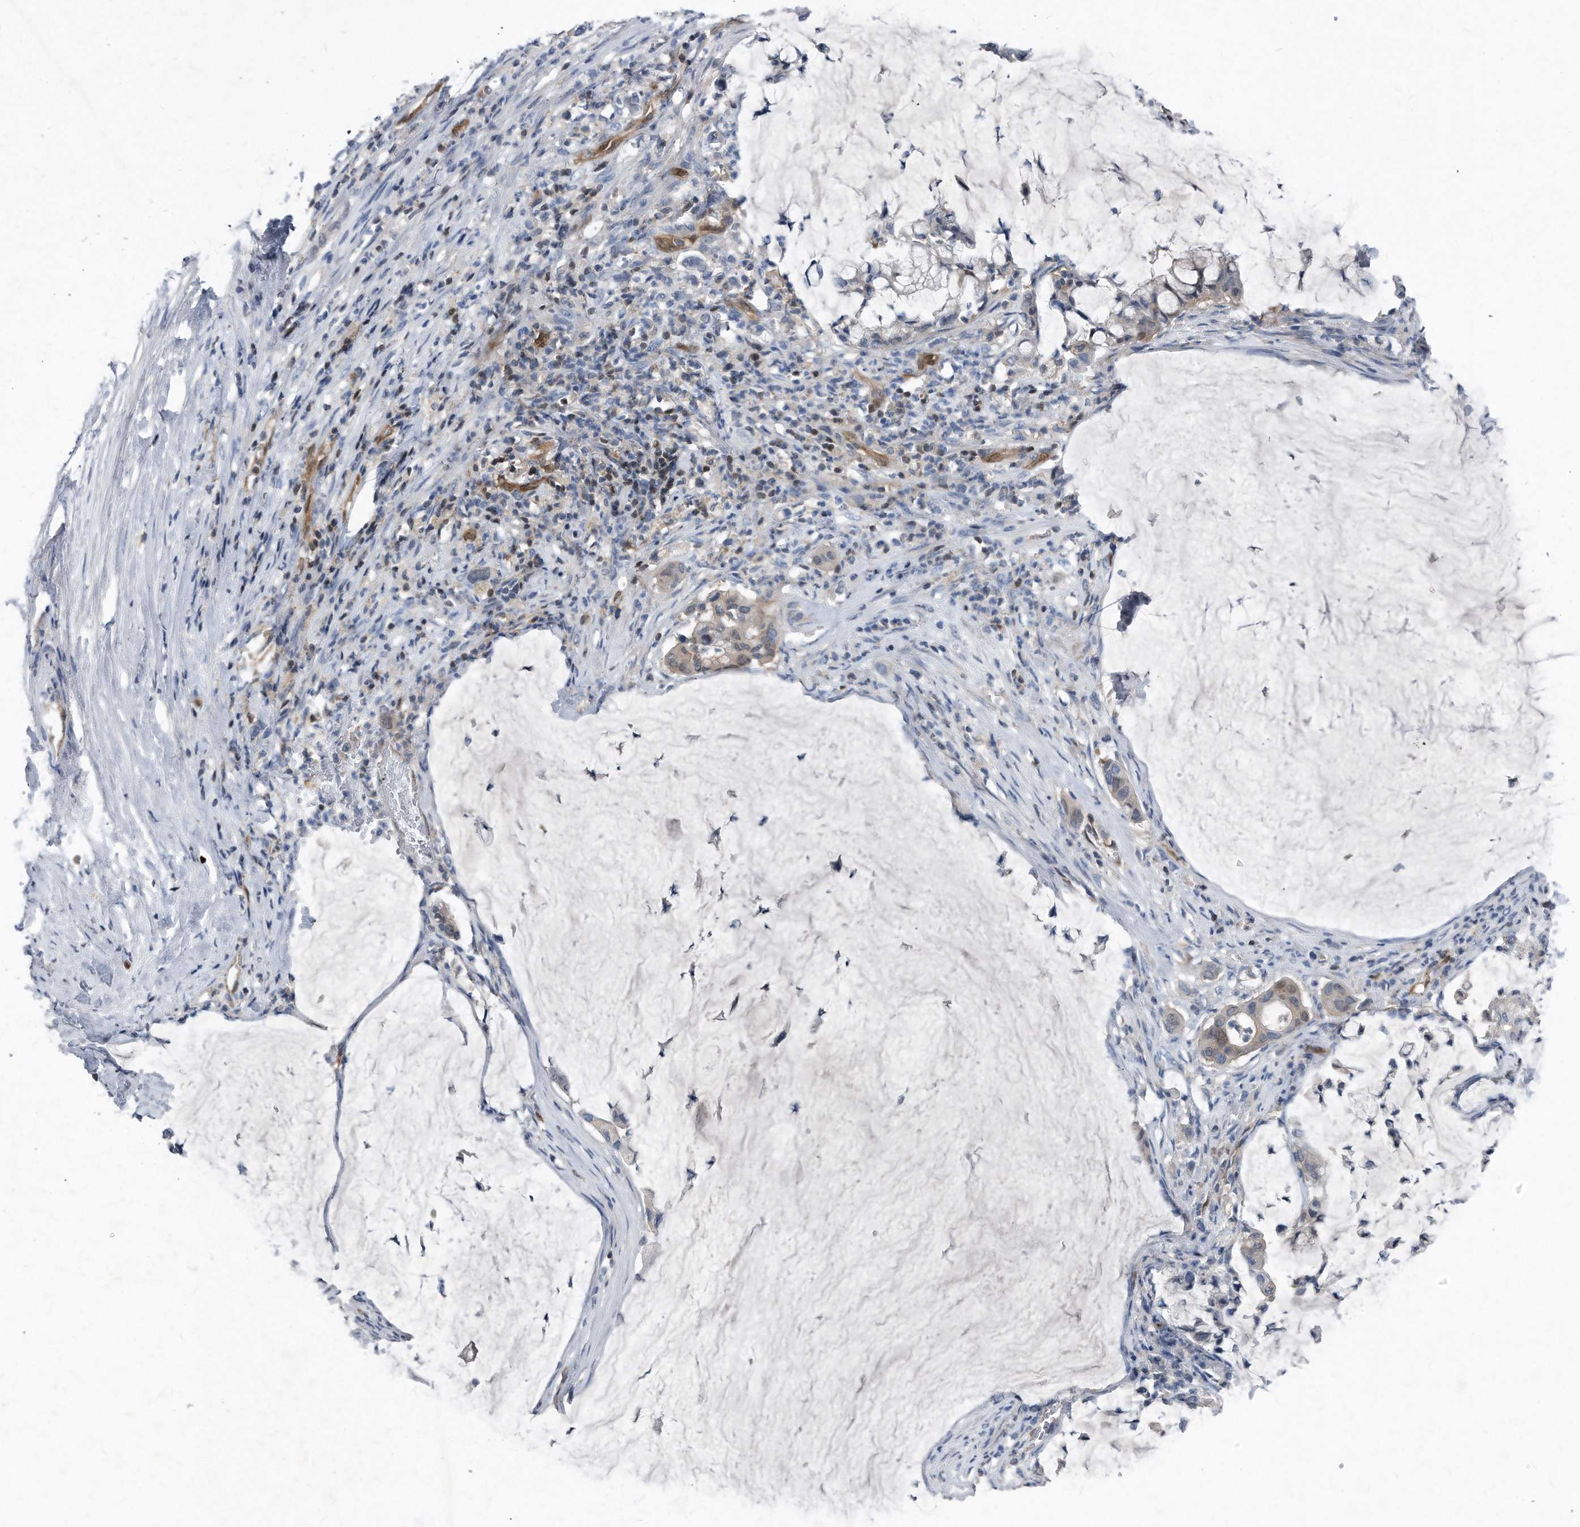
{"staining": {"intensity": "negative", "quantity": "none", "location": "none"}, "tissue": "pancreatic cancer", "cell_type": "Tumor cells", "image_type": "cancer", "snomed": [{"axis": "morphology", "description": "Adenocarcinoma, NOS"}, {"axis": "topography", "description": "Pancreas"}], "caption": "There is no significant expression in tumor cells of pancreatic adenocarcinoma. (DAB immunohistochemistry with hematoxylin counter stain).", "gene": "MAP2K6", "patient": {"sex": "male", "age": 41}}